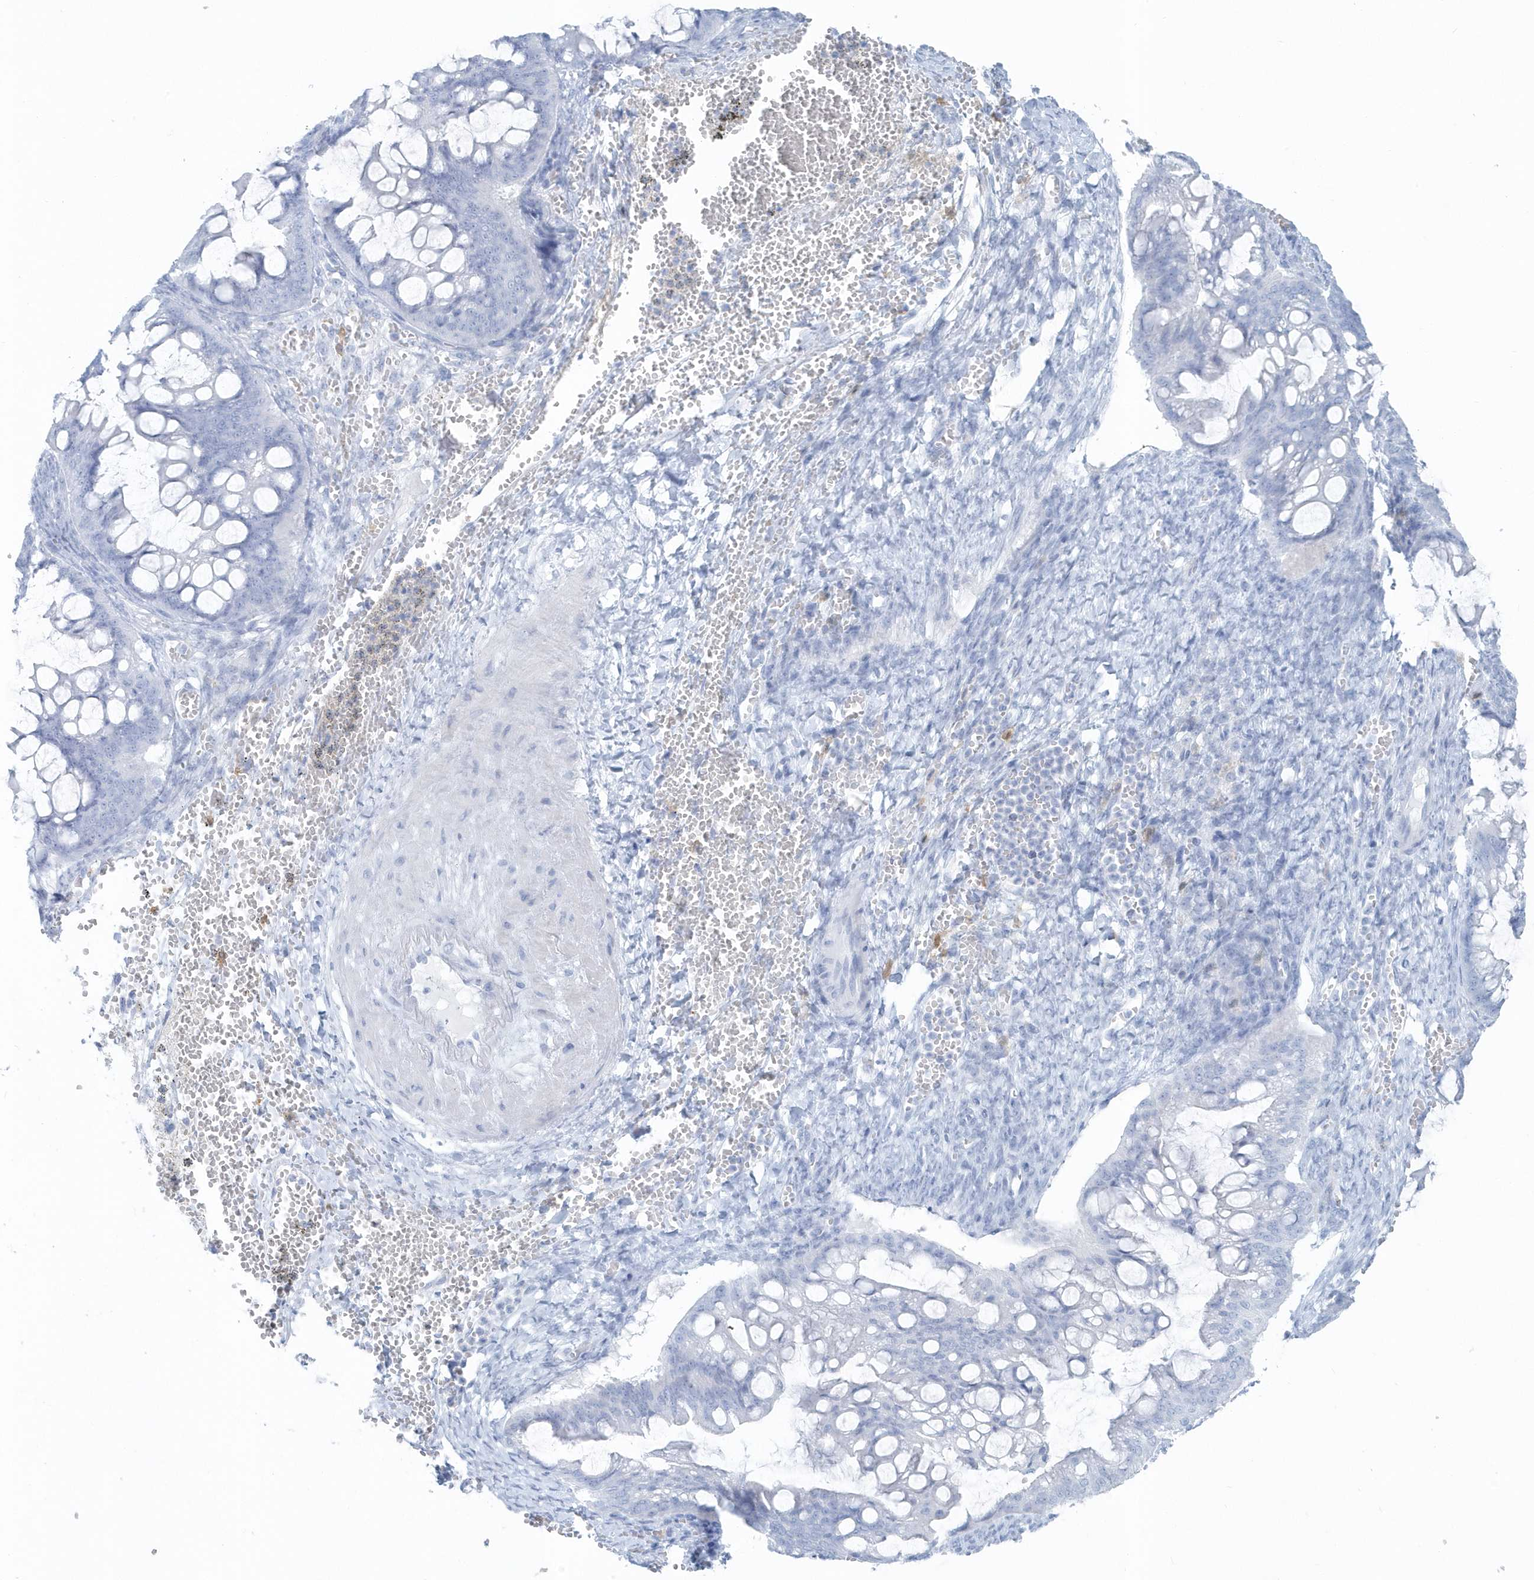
{"staining": {"intensity": "negative", "quantity": "none", "location": "none"}, "tissue": "ovarian cancer", "cell_type": "Tumor cells", "image_type": "cancer", "snomed": [{"axis": "morphology", "description": "Cystadenocarcinoma, mucinous, NOS"}, {"axis": "topography", "description": "Ovary"}], "caption": "This is an immunohistochemistry (IHC) histopathology image of ovarian cancer. There is no positivity in tumor cells.", "gene": "FAM98A", "patient": {"sex": "female", "age": 73}}